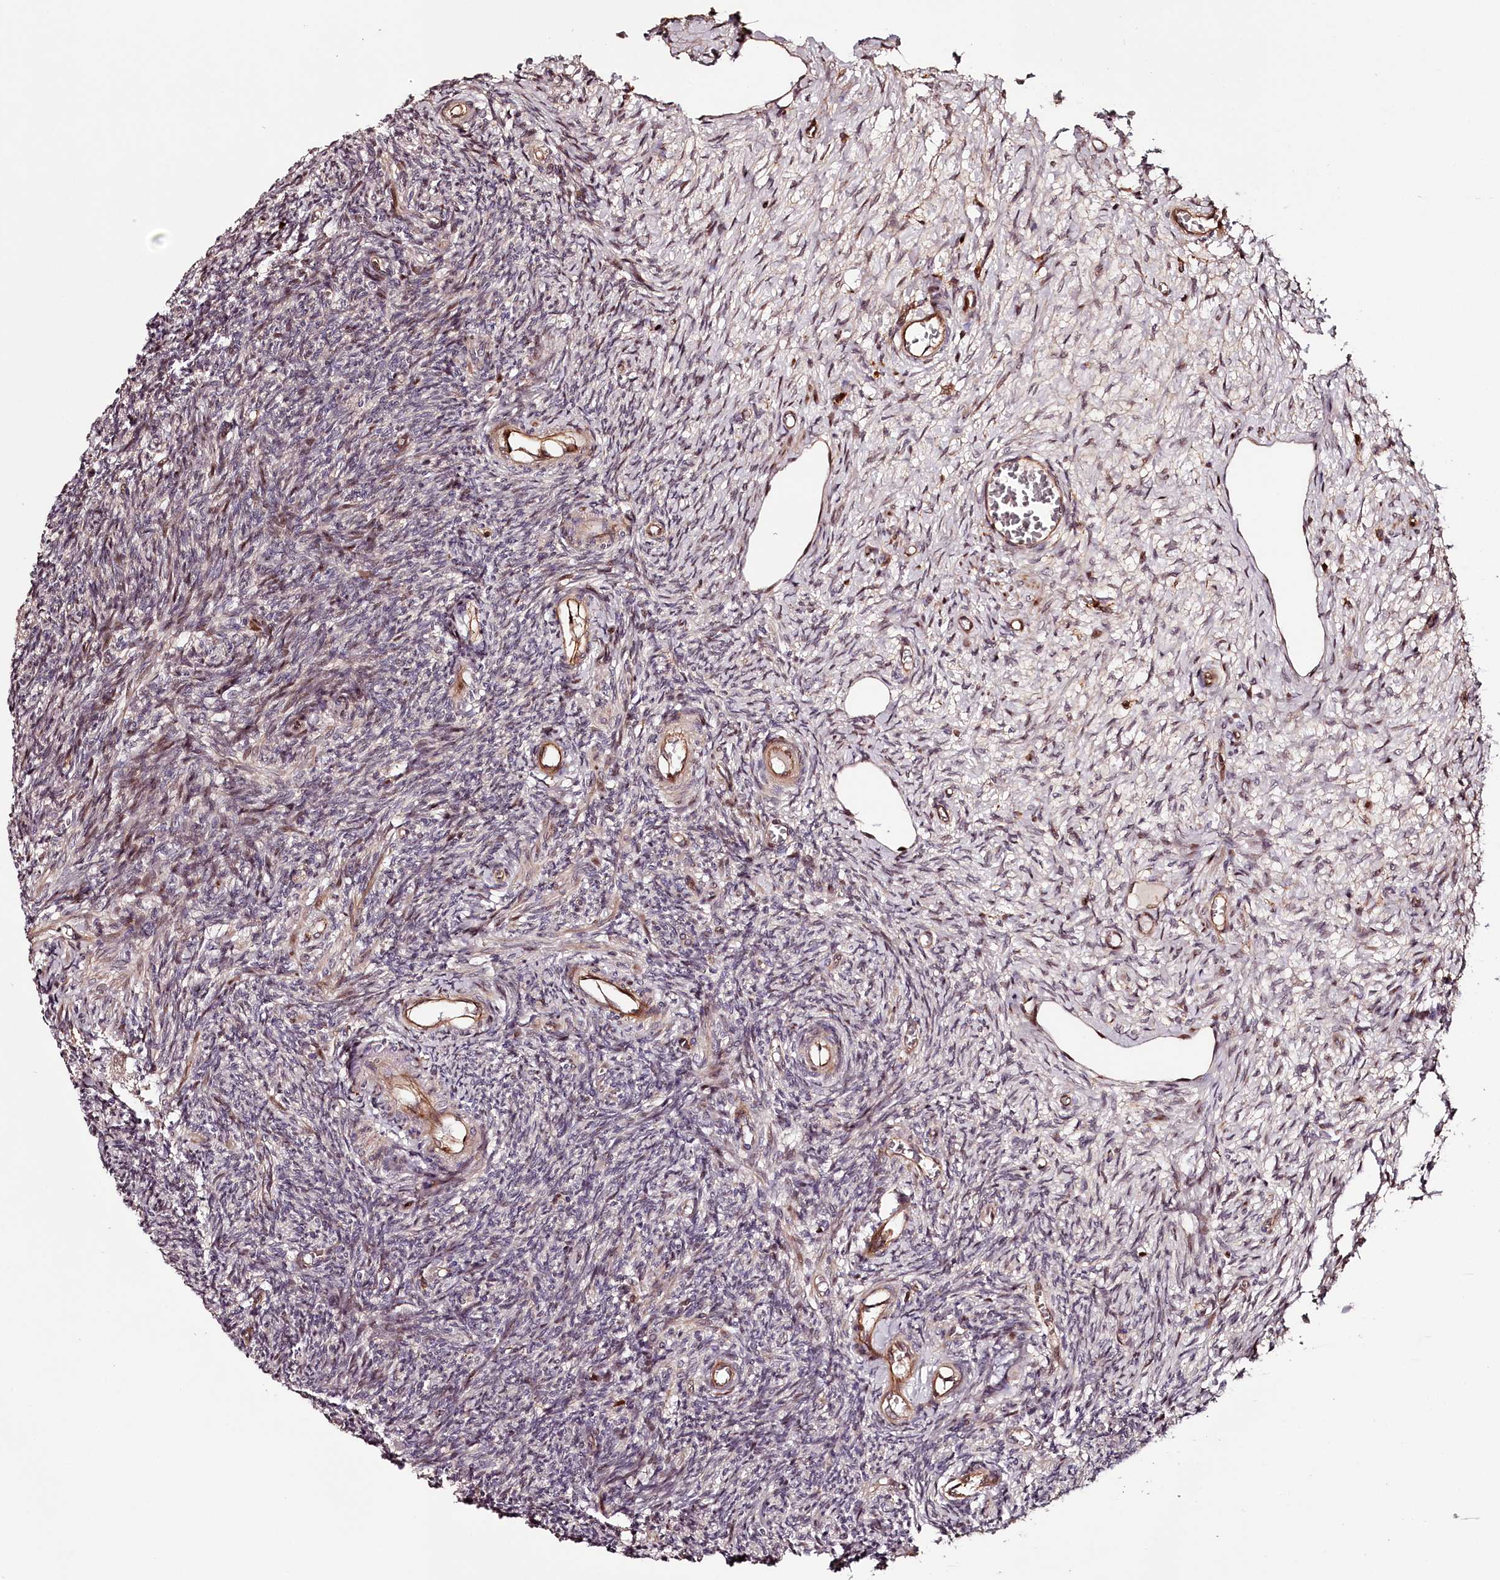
{"staining": {"intensity": "moderate", "quantity": "<25%", "location": "cytoplasmic/membranous,nuclear"}, "tissue": "ovary", "cell_type": "Follicle cells", "image_type": "normal", "snomed": [{"axis": "morphology", "description": "Normal tissue, NOS"}, {"axis": "topography", "description": "Ovary"}], "caption": "DAB immunohistochemical staining of normal human ovary demonstrates moderate cytoplasmic/membranous,nuclear protein staining in approximately <25% of follicle cells. Using DAB (brown) and hematoxylin (blue) stains, captured at high magnification using brightfield microscopy.", "gene": "KIF14", "patient": {"sex": "female", "age": 27}}